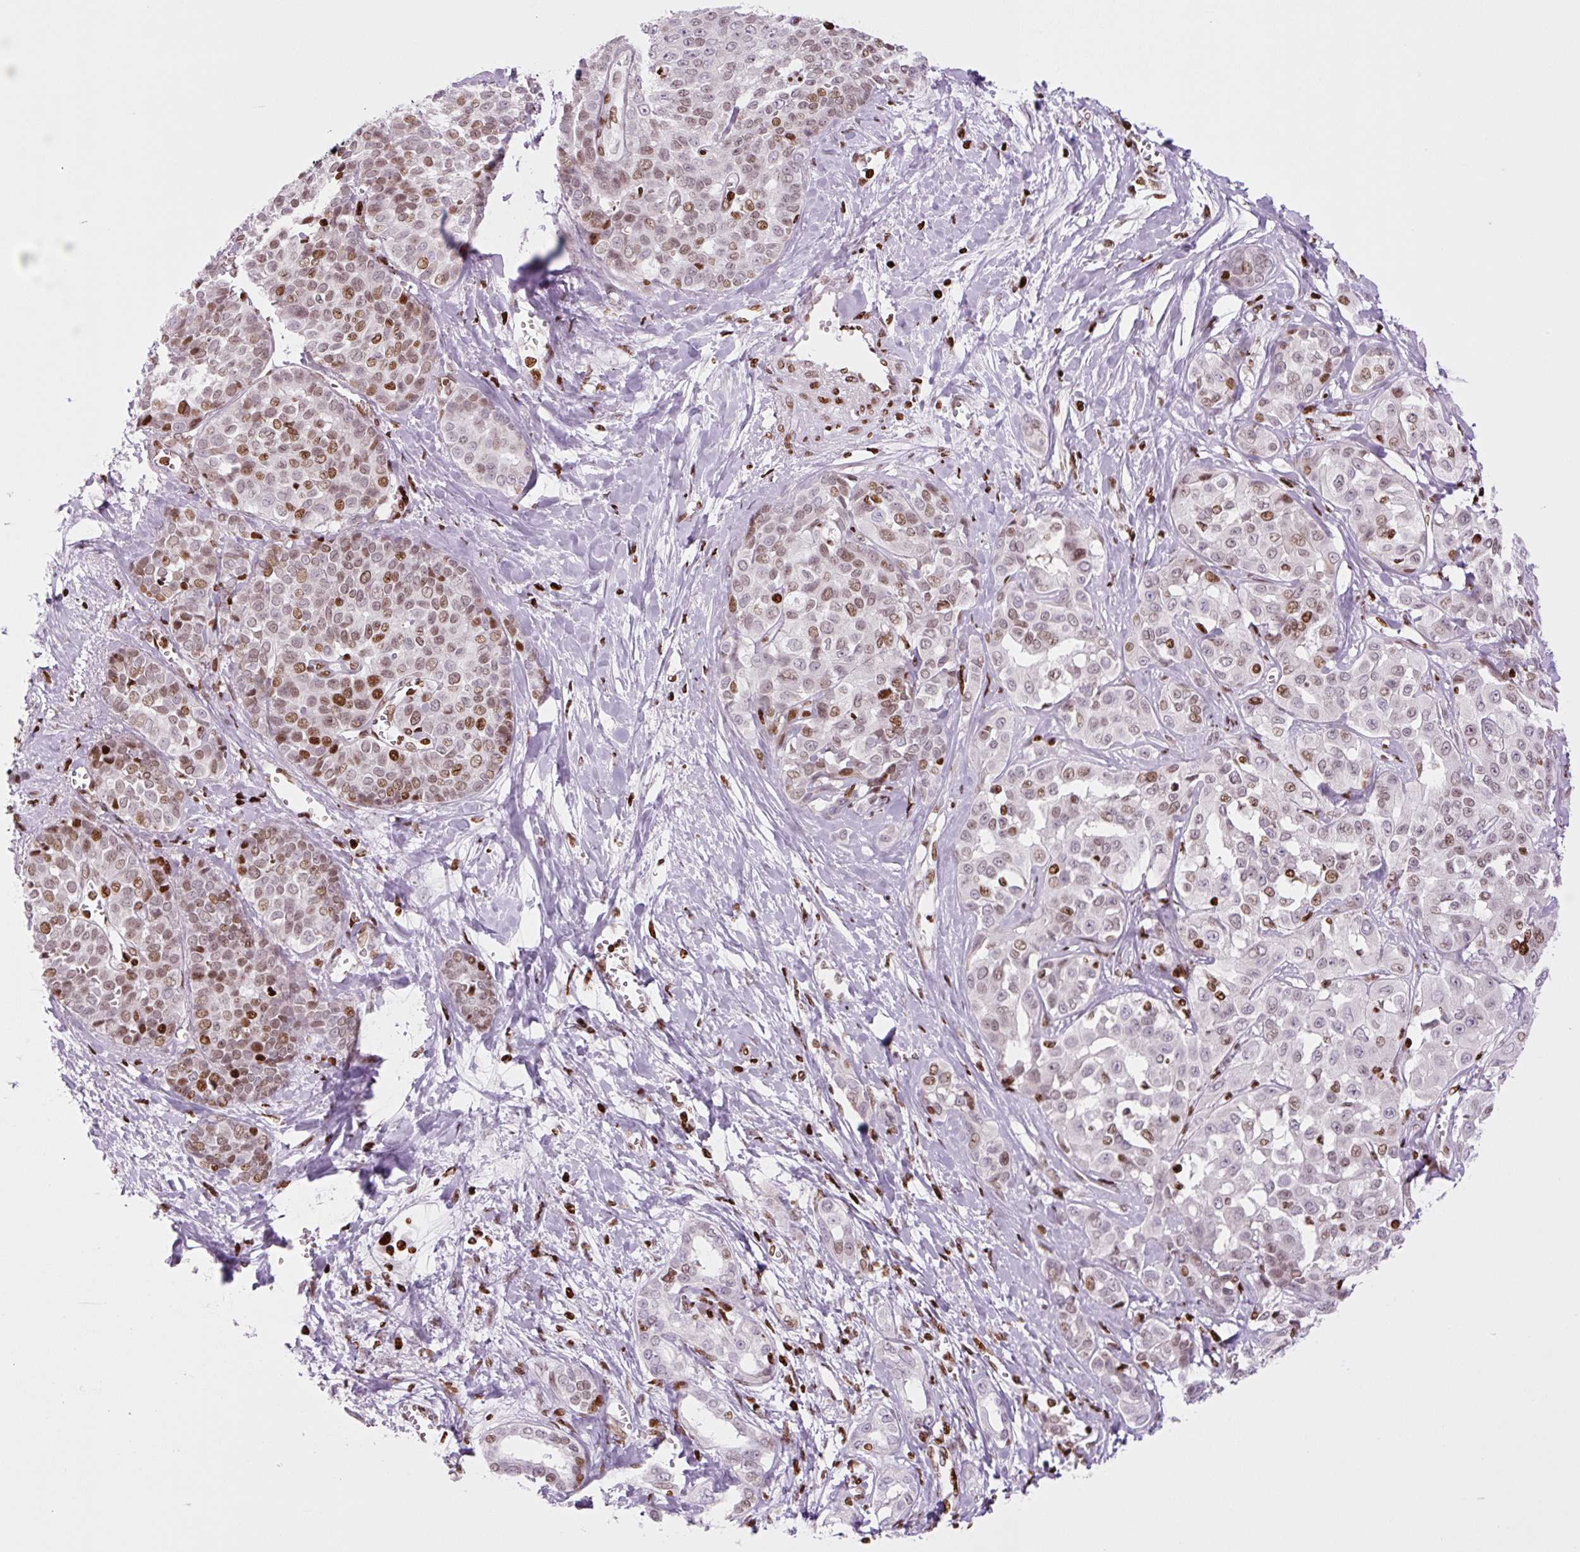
{"staining": {"intensity": "moderate", "quantity": "25%-75%", "location": "nuclear"}, "tissue": "liver cancer", "cell_type": "Tumor cells", "image_type": "cancer", "snomed": [{"axis": "morphology", "description": "Cholangiocarcinoma"}, {"axis": "topography", "description": "Liver"}], "caption": "Liver cancer stained for a protein demonstrates moderate nuclear positivity in tumor cells.", "gene": "H1-3", "patient": {"sex": "female", "age": 77}}